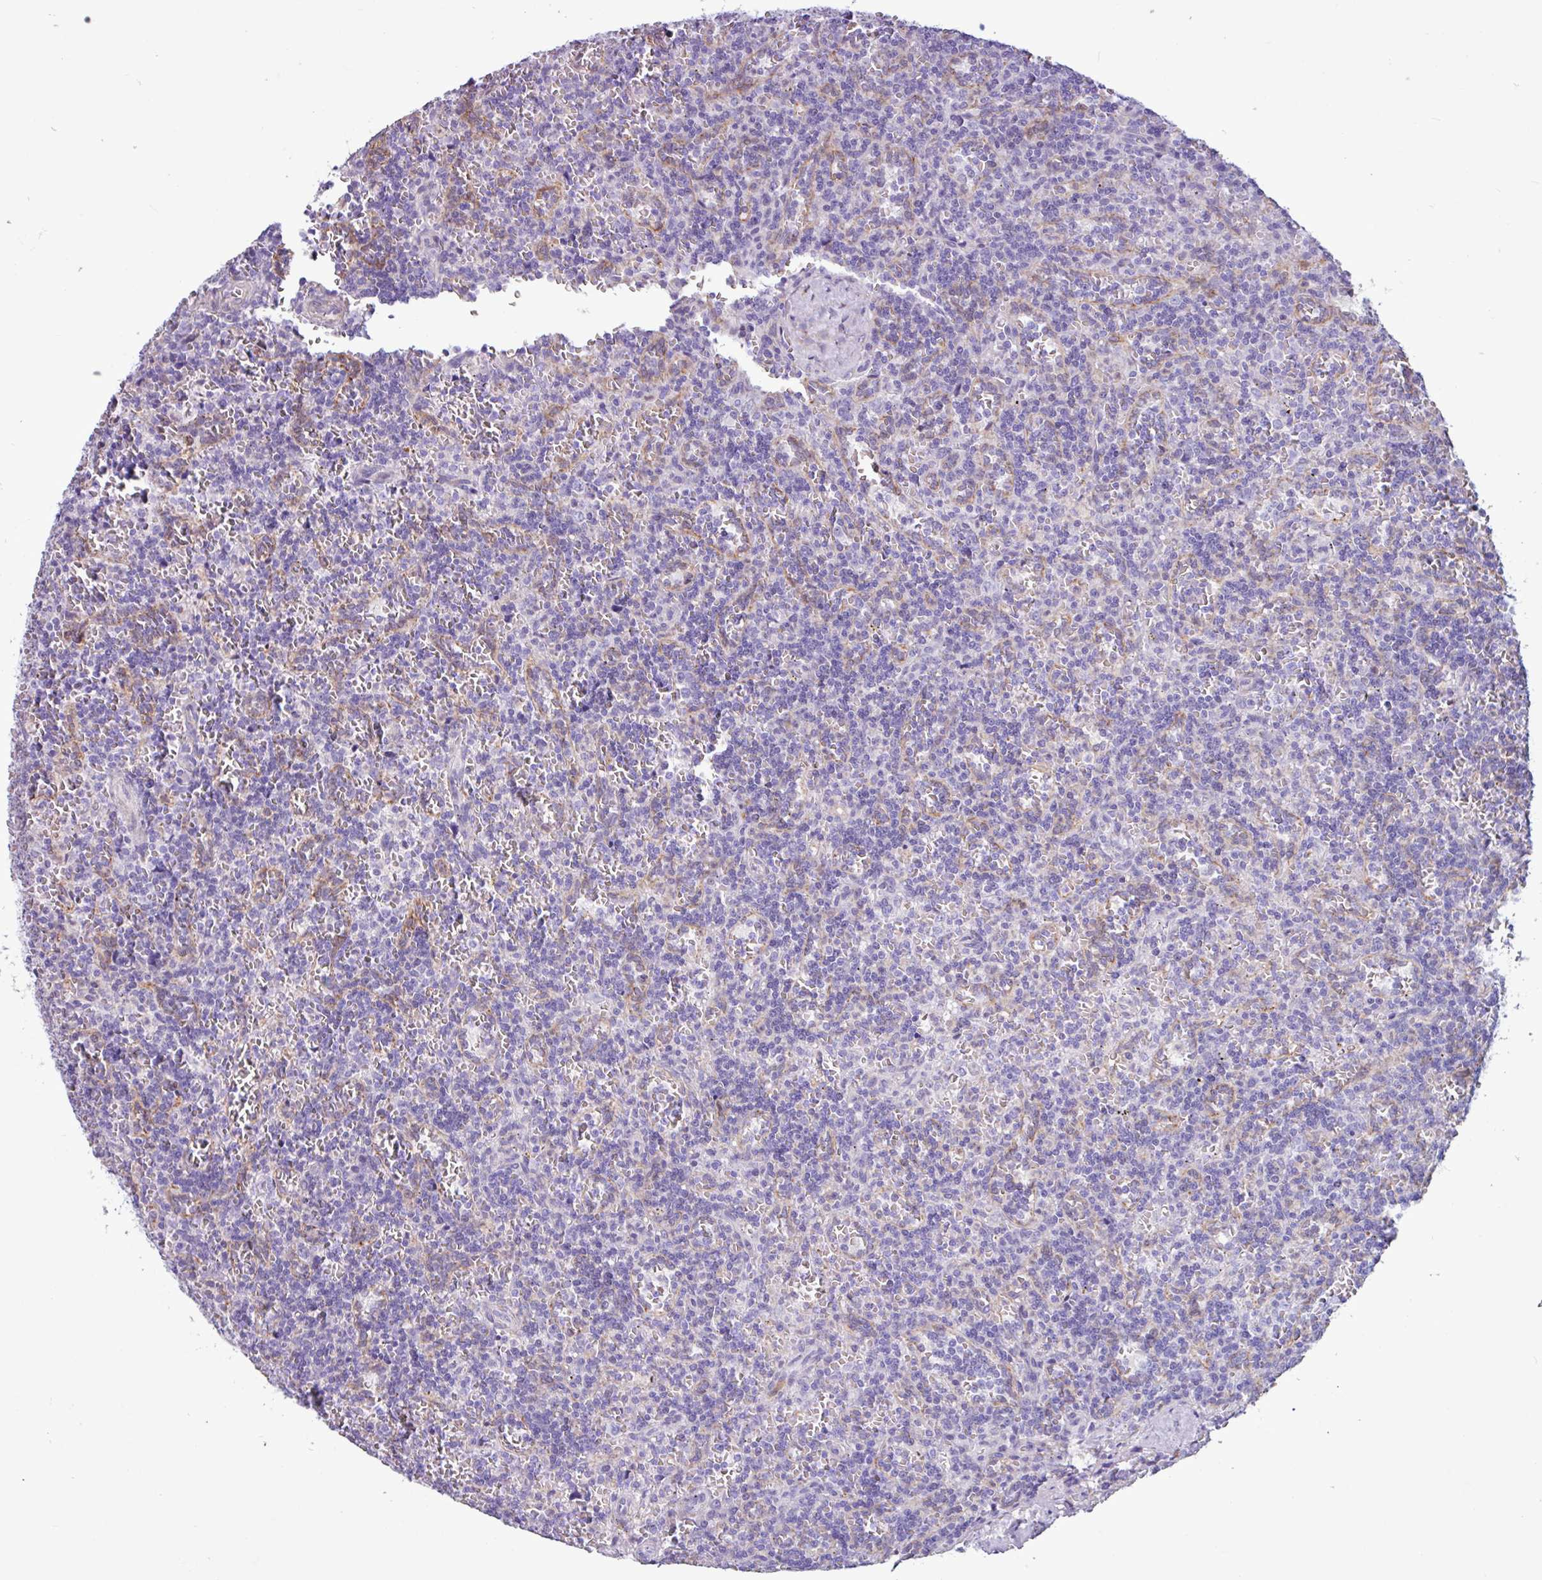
{"staining": {"intensity": "negative", "quantity": "none", "location": "none"}, "tissue": "lymphoma", "cell_type": "Tumor cells", "image_type": "cancer", "snomed": [{"axis": "morphology", "description": "Malignant lymphoma, non-Hodgkin's type, Low grade"}, {"axis": "topography", "description": "Spleen"}], "caption": "High magnification brightfield microscopy of lymphoma stained with DAB (brown) and counterstained with hematoxylin (blue): tumor cells show no significant staining. The staining was performed using DAB to visualize the protein expression in brown, while the nuclei were stained in blue with hematoxylin (Magnification: 20x).", "gene": "PPP1R35", "patient": {"sex": "male", "age": 73}}